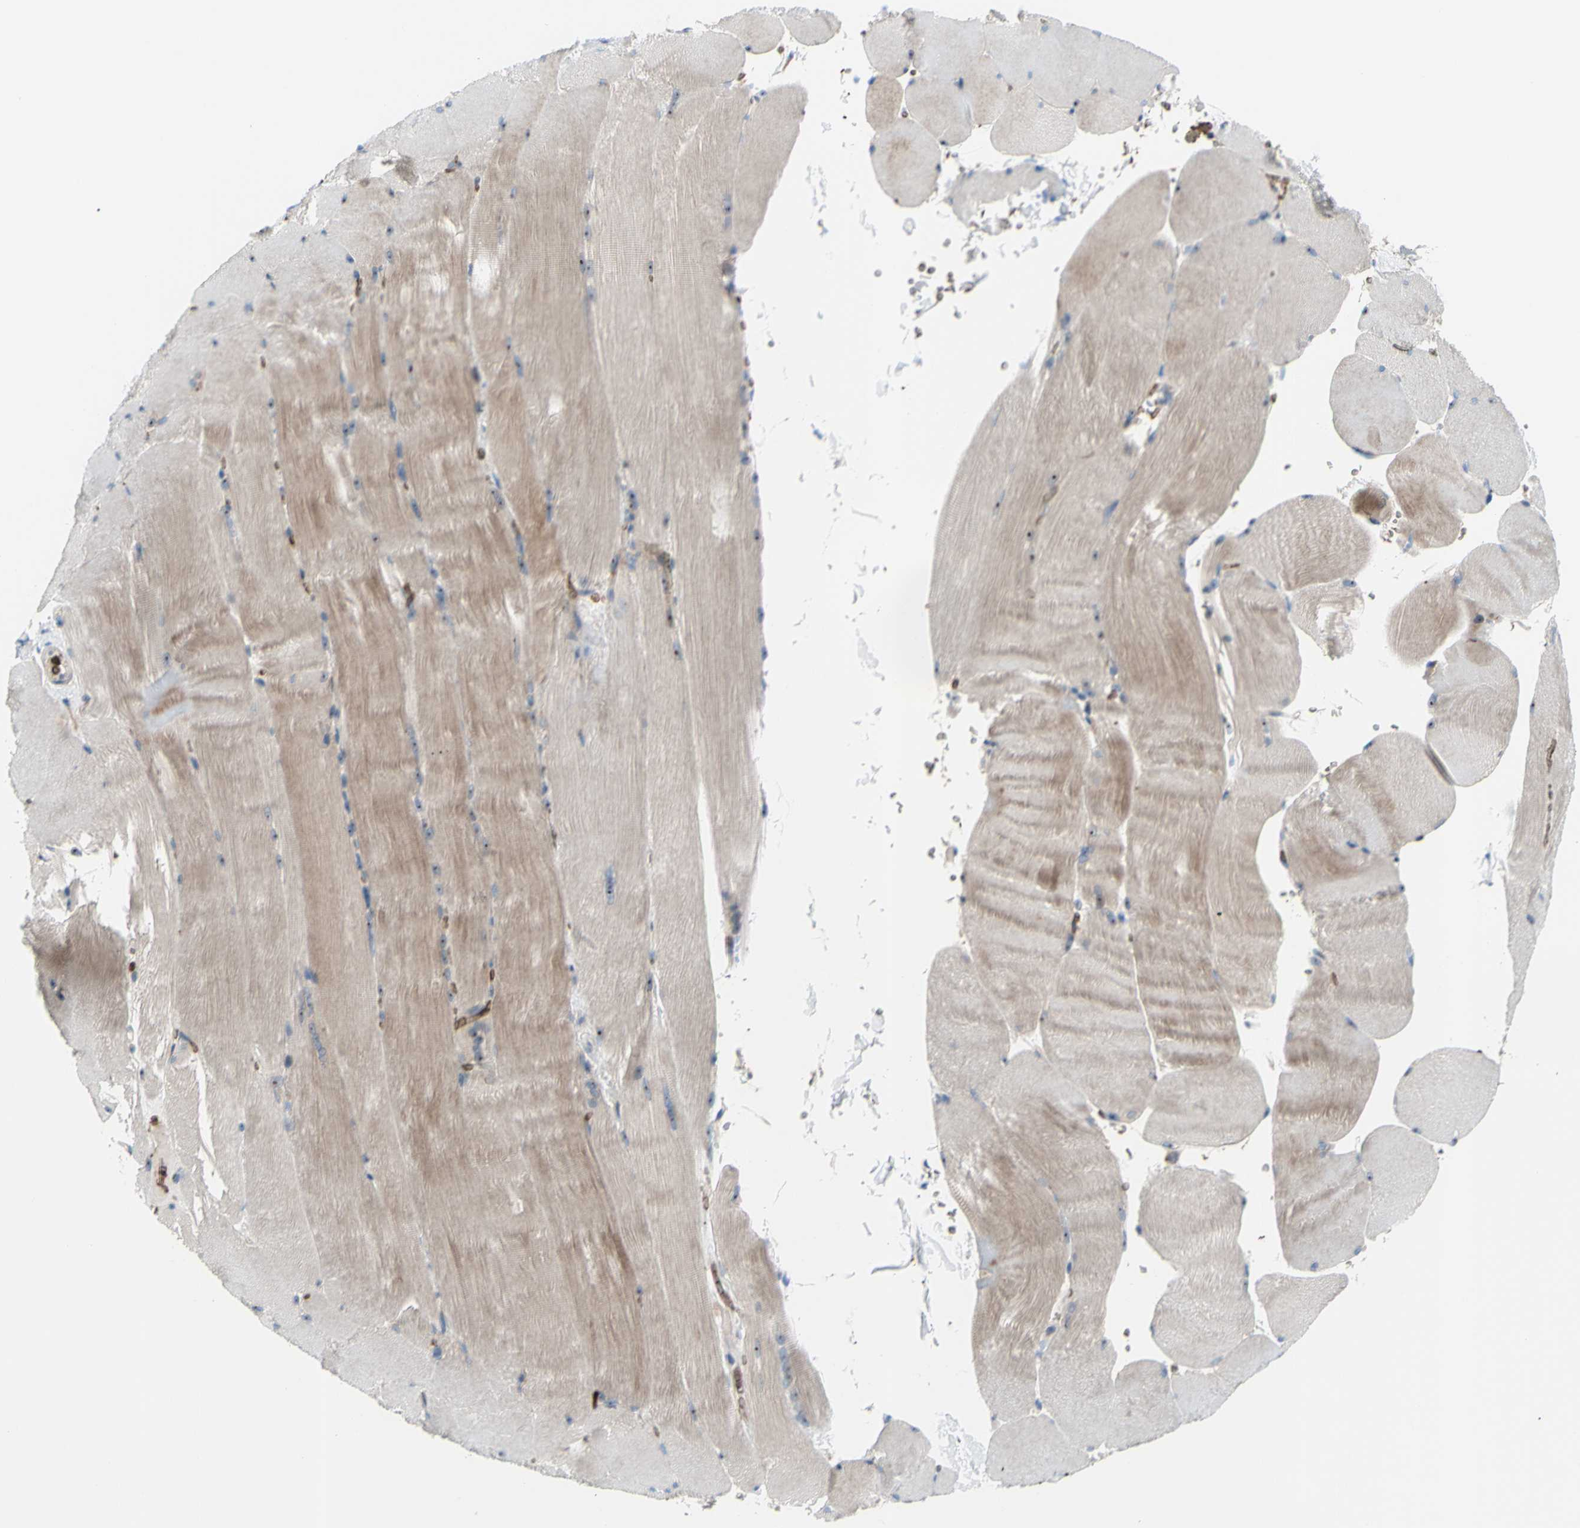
{"staining": {"intensity": "weak", "quantity": "25%-75%", "location": "cytoplasmic/membranous"}, "tissue": "skeletal muscle", "cell_type": "Myocytes", "image_type": "normal", "snomed": [{"axis": "morphology", "description": "Normal tissue, NOS"}, {"axis": "topography", "description": "Skin"}, {"axis": "topography", "description": "Skeletal muscle"}], "caption": "Protein expression analysis of normal human skeletal muscle reveals weak cytoplasmic/membranous expression in about 25%-75% of myocytes. Using DAB (3,3'-diaminobenzidine) (brown) and hematoxylin (blue) stains, captured at high magnification using brightfield microscopy.", "gene": "USP9X", "patient": {"sex": "male", "age": 83}}